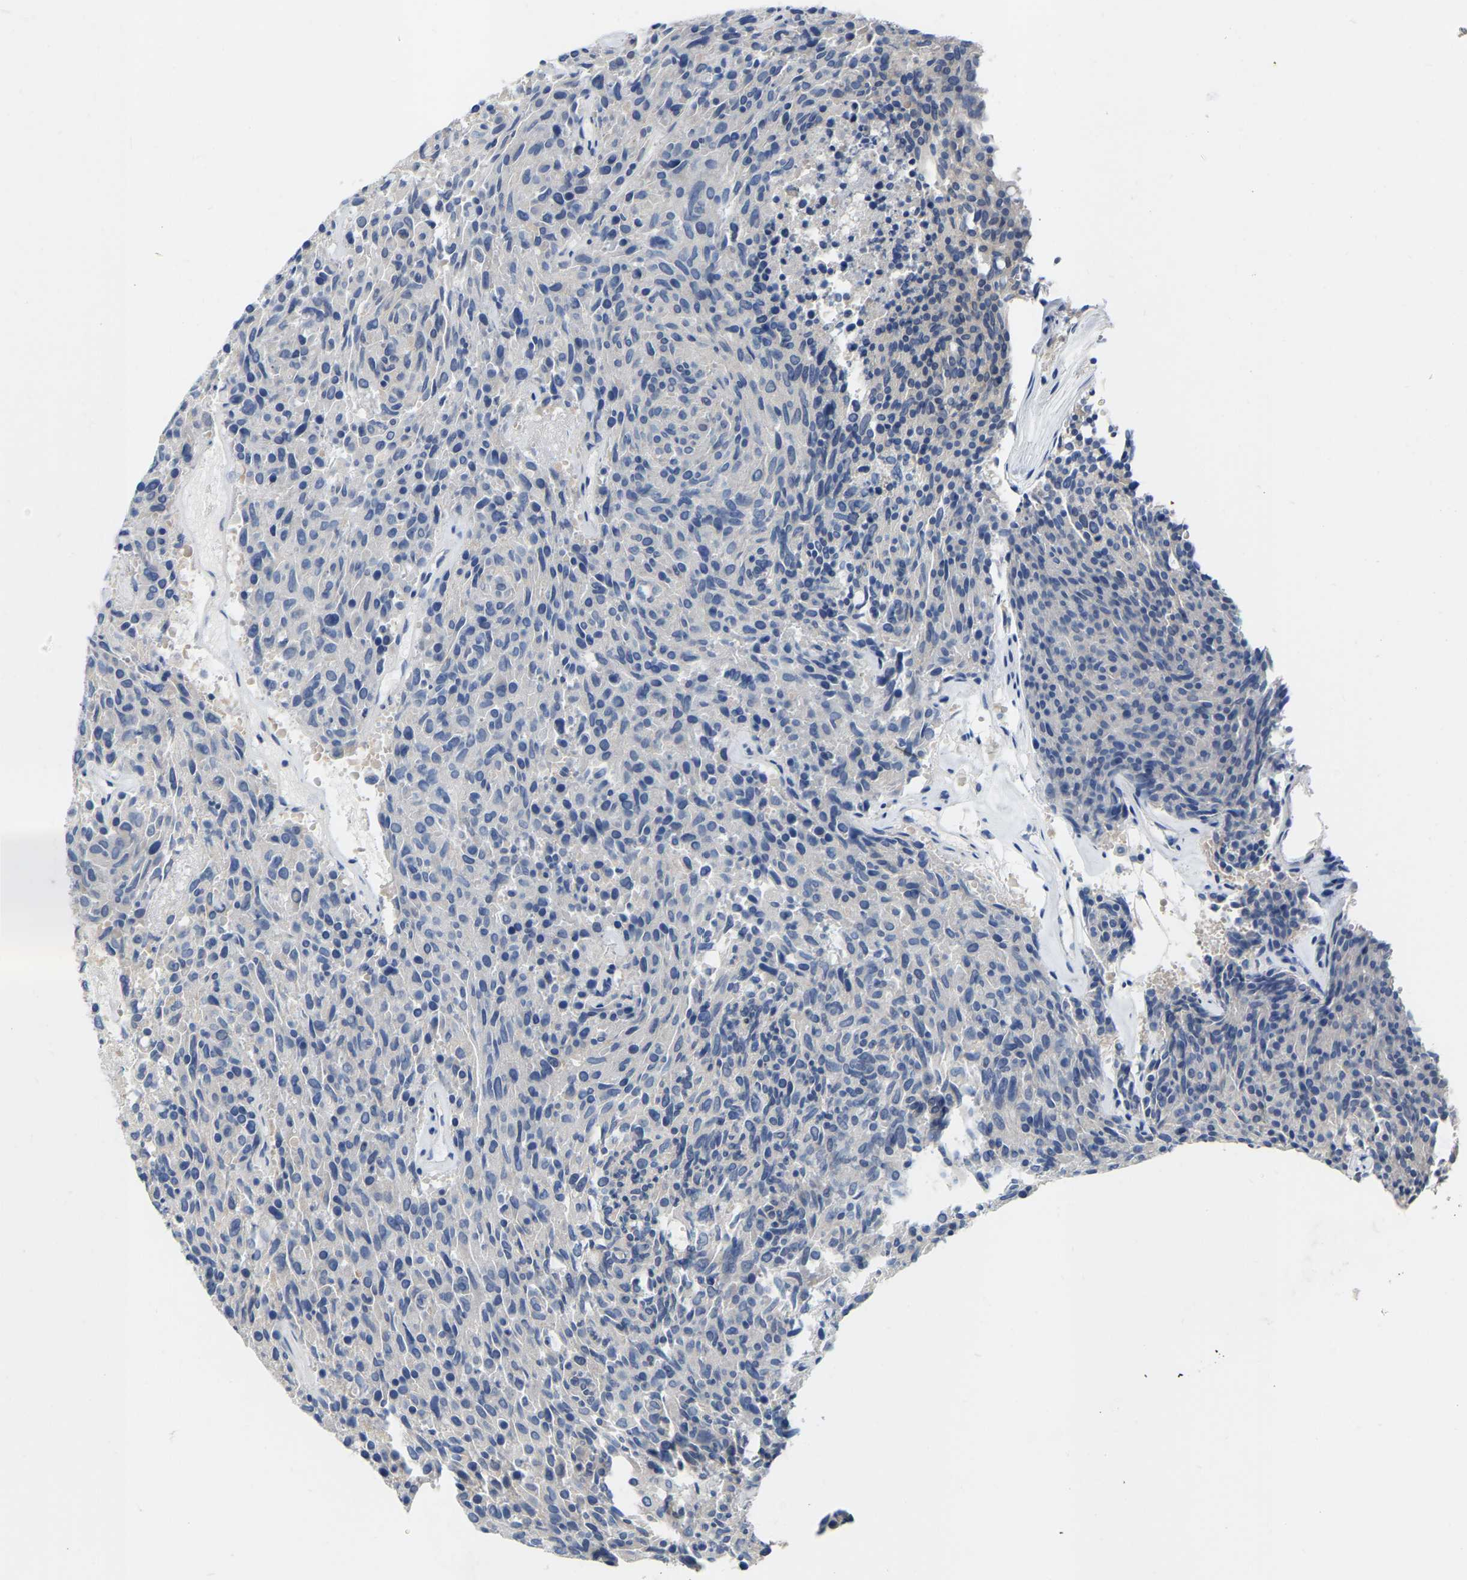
{"staining": {"intensity": "negative", "quantity": "none", "location": "none"}, "tissue": "carcinoid", "cell_type": "Tumor cells", "image_type": "cancer", "snomed": [{"axis": "morphology", "description": "Carcinoid, malignant, NOS"}, {"axis": "topography", "description": "Pancreas"}], "caption": "Immunohistochemical staining of malignant carcinoid demonstrates no significant staining in tumor cells.", "gene": "WIPI2", "patient": {"sex": "female", "age": 54}}